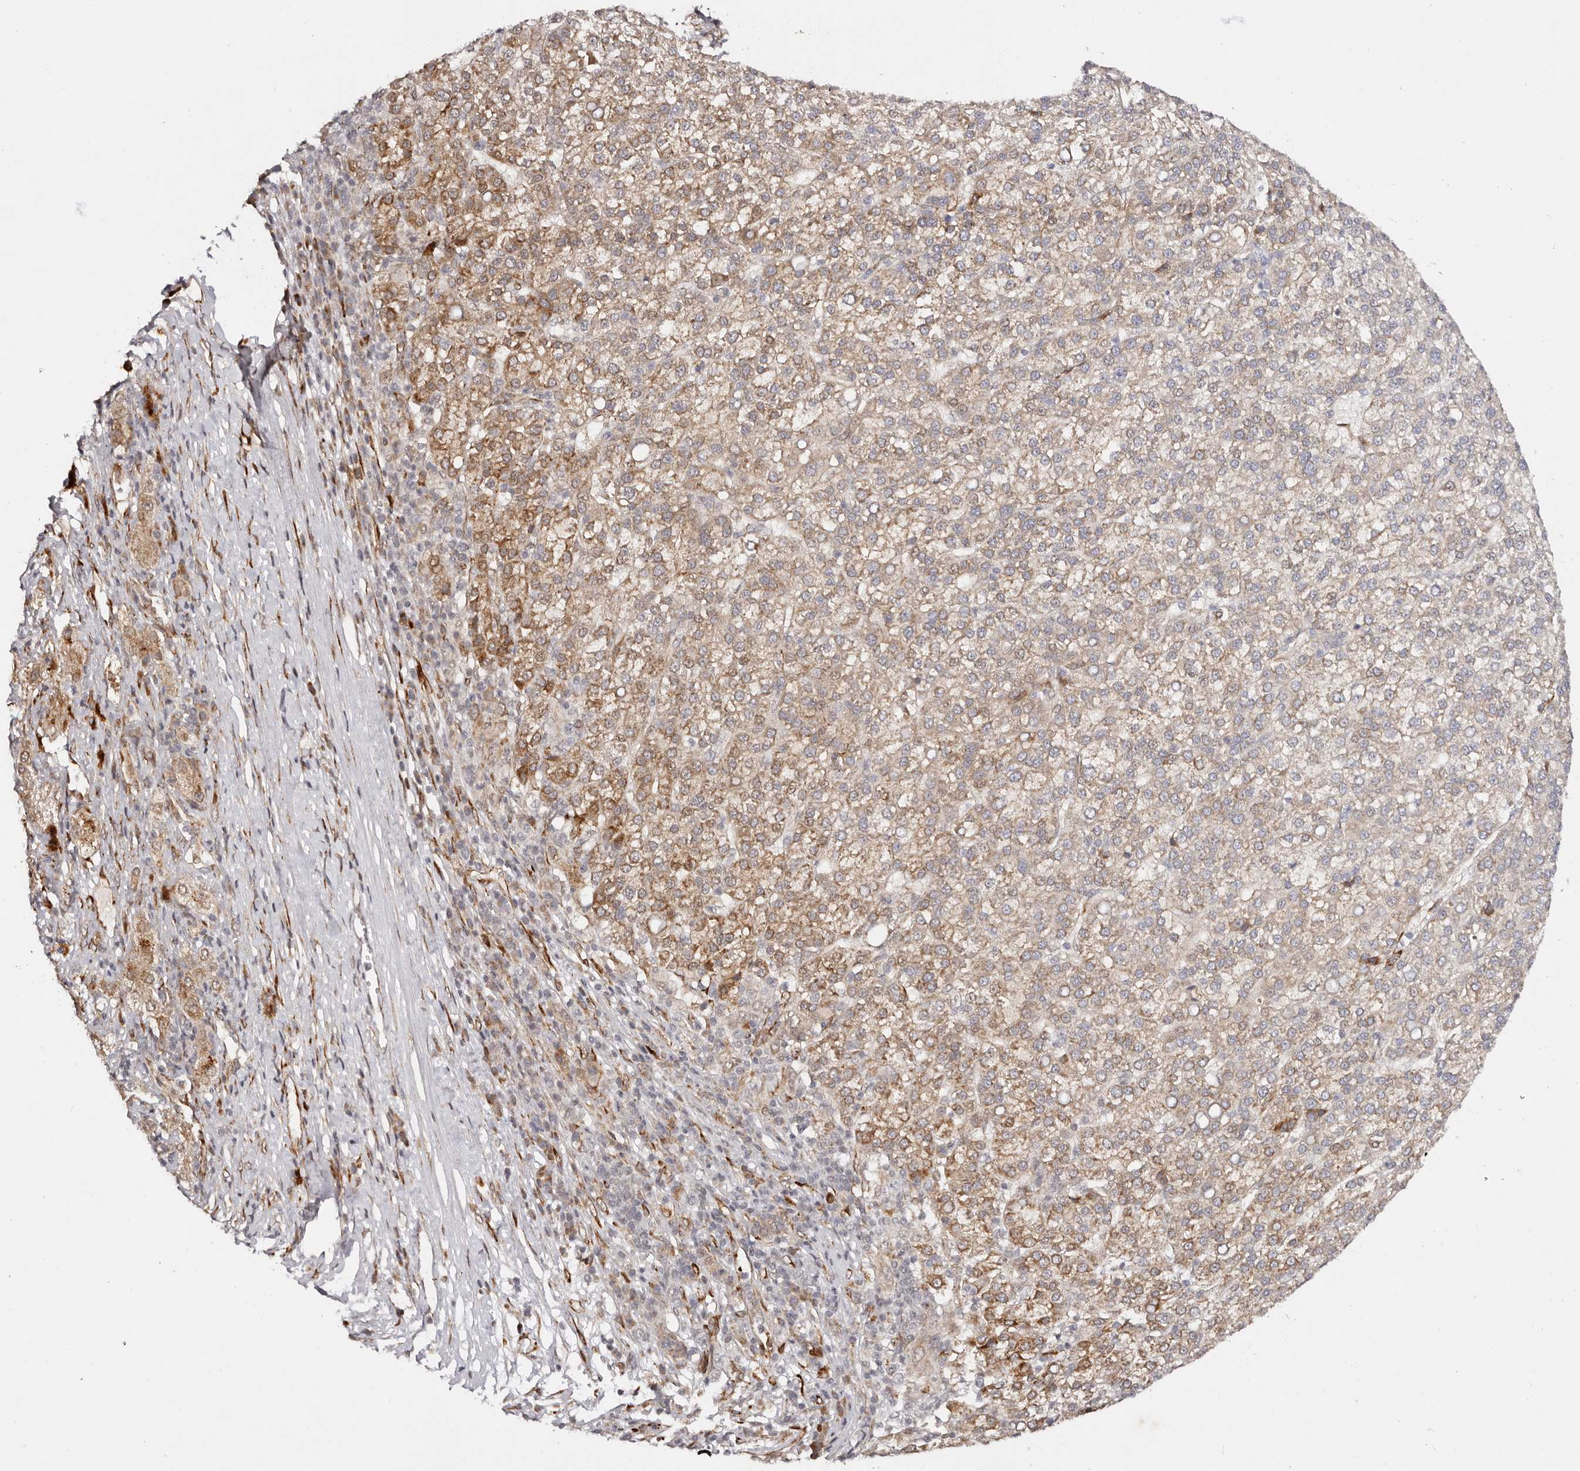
{"staining": {"intensity": "moderate", "quantity": "<25%", "location": "cytoplasmic/membranous"}, "tissue": "liver cancer", "cell_type": "Tumor cells", "image_type": "cancer", "snomed": [{"axis": "morphology", "description": "Carcinoma, Hepatocellular, NOS"}, {"axis": "topography", "description": "Liver"}], "caption": "IHC (DAB (3,3'-diaminobenzidine)) staining of liver hepatocellular carcinoma shows moderate cytoplasmic/membranous protein staining in approximately <25% of tumor cells.", "gene": "BCL2L15", "patient": {"sex": "female", "age": 58}}